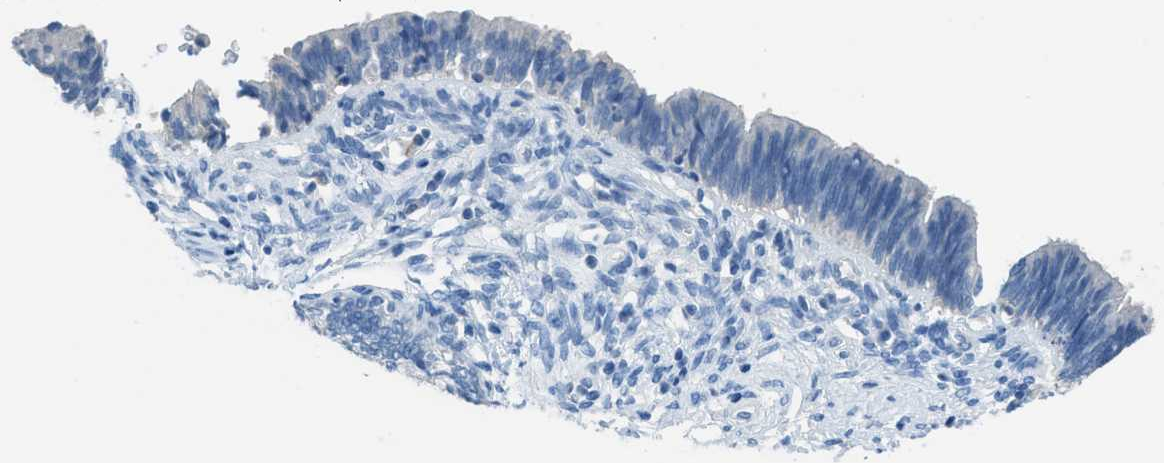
{"staining": {"intensity": "negative", "quantity": "none", "location": "none"}, "tissue": "cervical cancer", "cell_type": "Tumor cells", "image_type": "cancer", "snomed": [{"axis": "morphology", "description": "Adenocarcinoma, NOS"}, {"axis": "topography", "description": "Cervix"}], "caption": "IHC of human cervical cancer displays no expression in tumor cells.", "gene": "ACAN", "patient": {"sex": "female", "age": 44}}